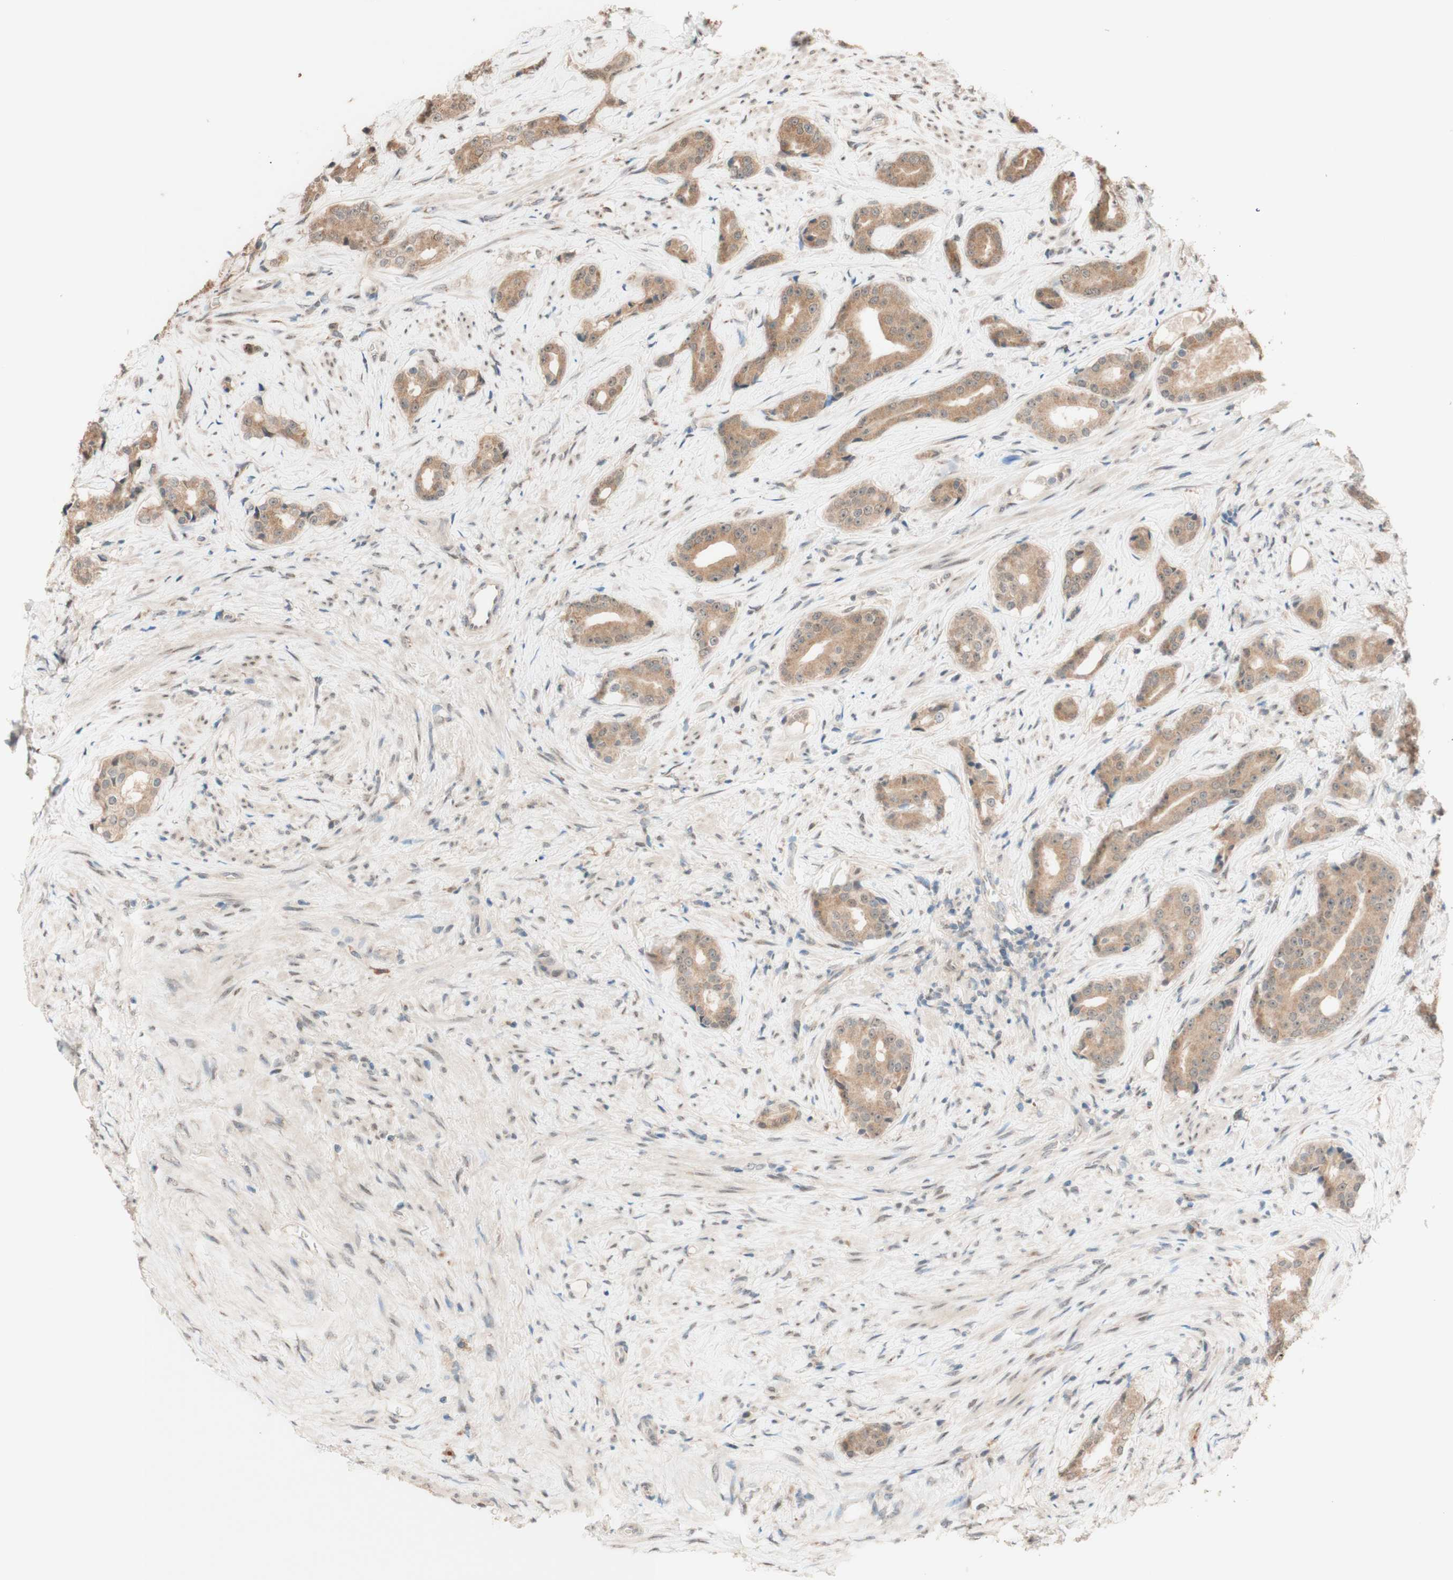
{"staining": {"intensity": "moderate", "quantity": ">75%", "location": "cytoplasmic/membranous"}, "tissue": "prostate cancer", "cell_type": "Tumor cells", "image_type": "cancer", "snomed": [{"axis": "morphology", "description": "Adenocarcinoma, High grade"}, {"axis": "topography", "description": "Prostate"}], "caption": "Protein expression by IHC displays moderate cytoplasmic/membranous positivity in approximately >75% of tumor cells in prostate cancer.", "gene": "CCNC", "patient": {"sex": "male", "age": 71}}